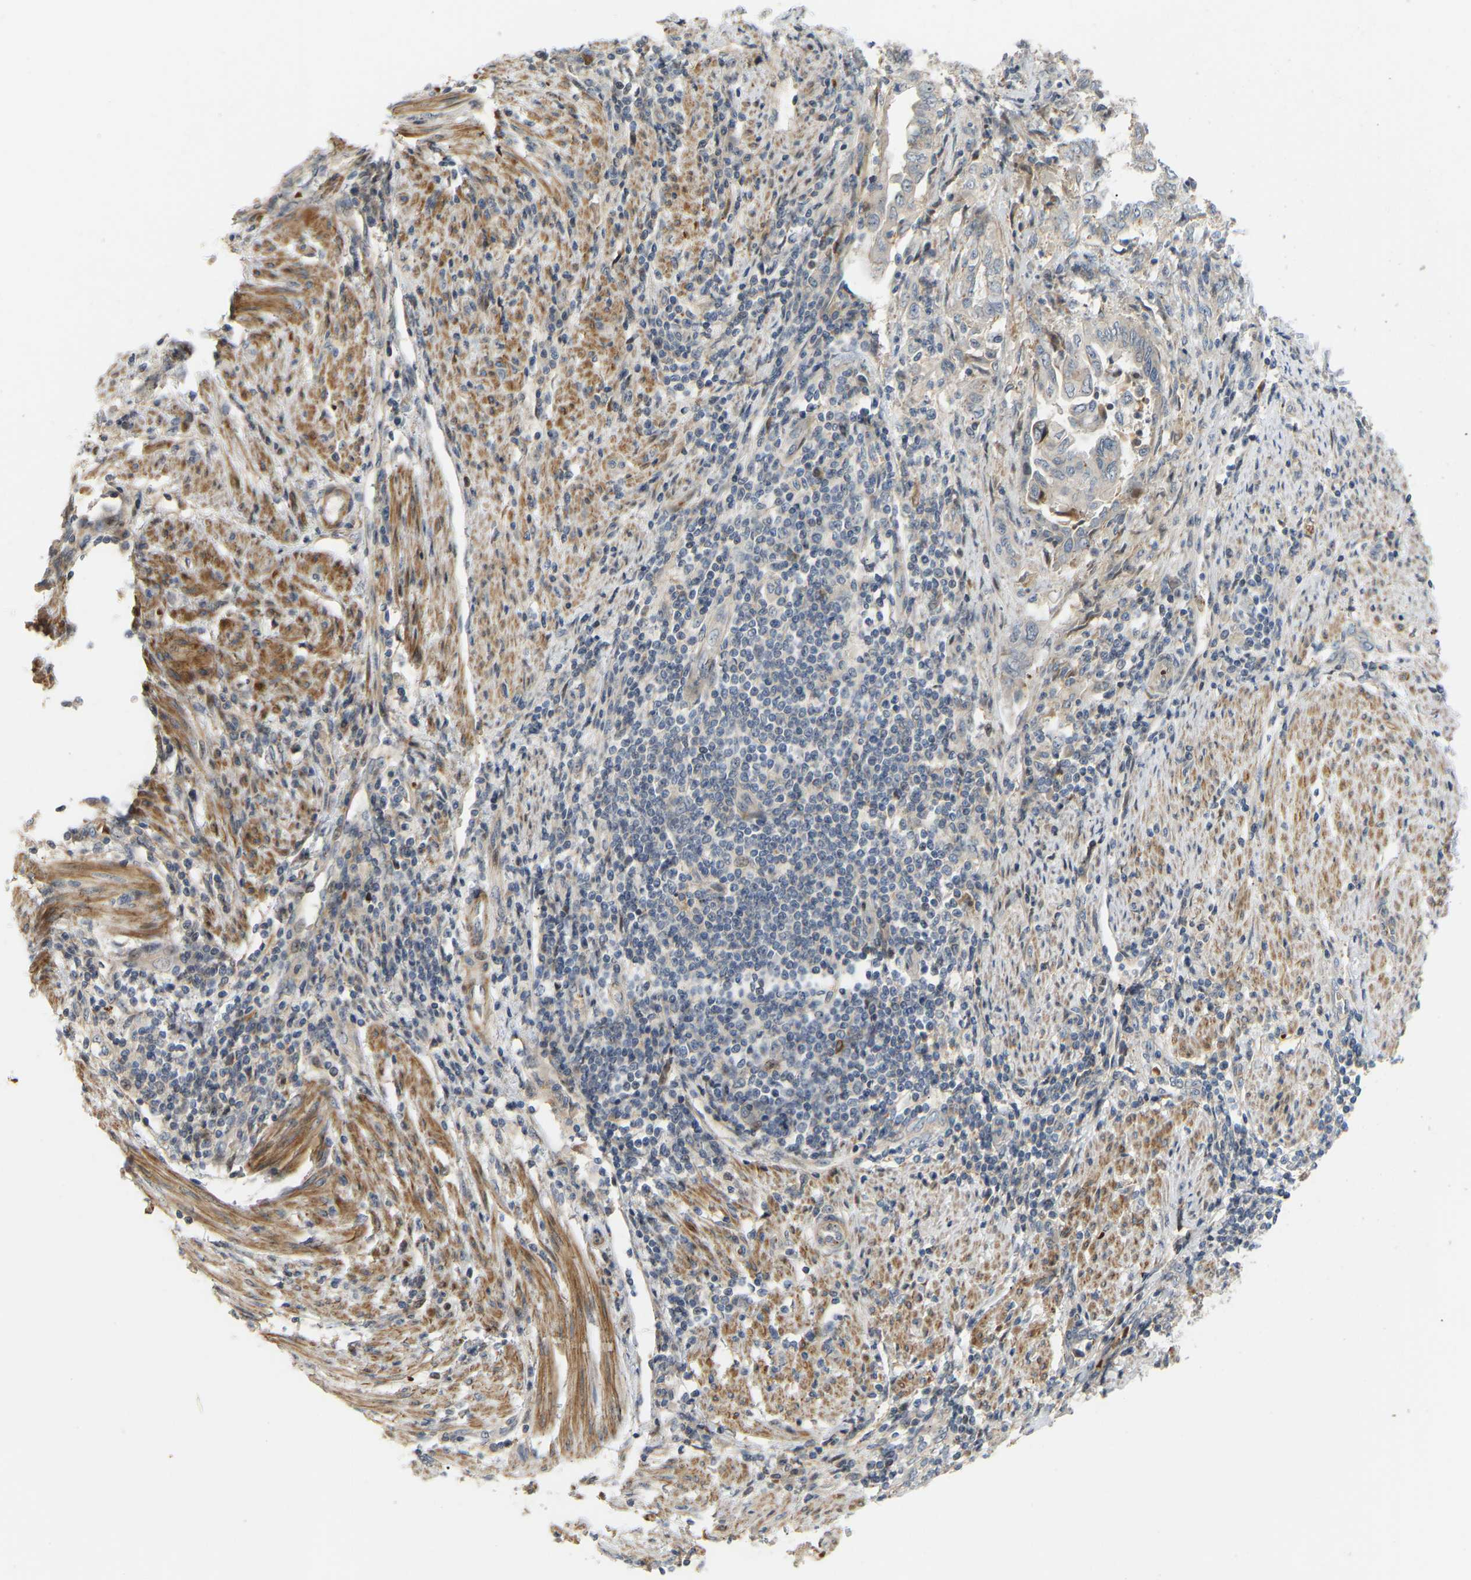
{"staining": {"intensity": "negative", "quantity": "none", "location": "none"}, "tissue": "endometrial cancer", "cell_type": "Tumor cells", "image_type": "cancer", "snomed": [{"axis": "morphology", "description": "Adenocarcinoma, NOS"}, {"axis": "topography", "description": "Uterus"}, {"axis": "topography", "description": "Endometrium"}], "caption": "DAB immunohistochemical staining of human endometrial cancer exhibits no significant positivity in tumor cells. (DAB immunohistochemistry (IHC), high magnification).", "gene": "POGLUT2", "patient": {"sex": "female", "age": 70}}